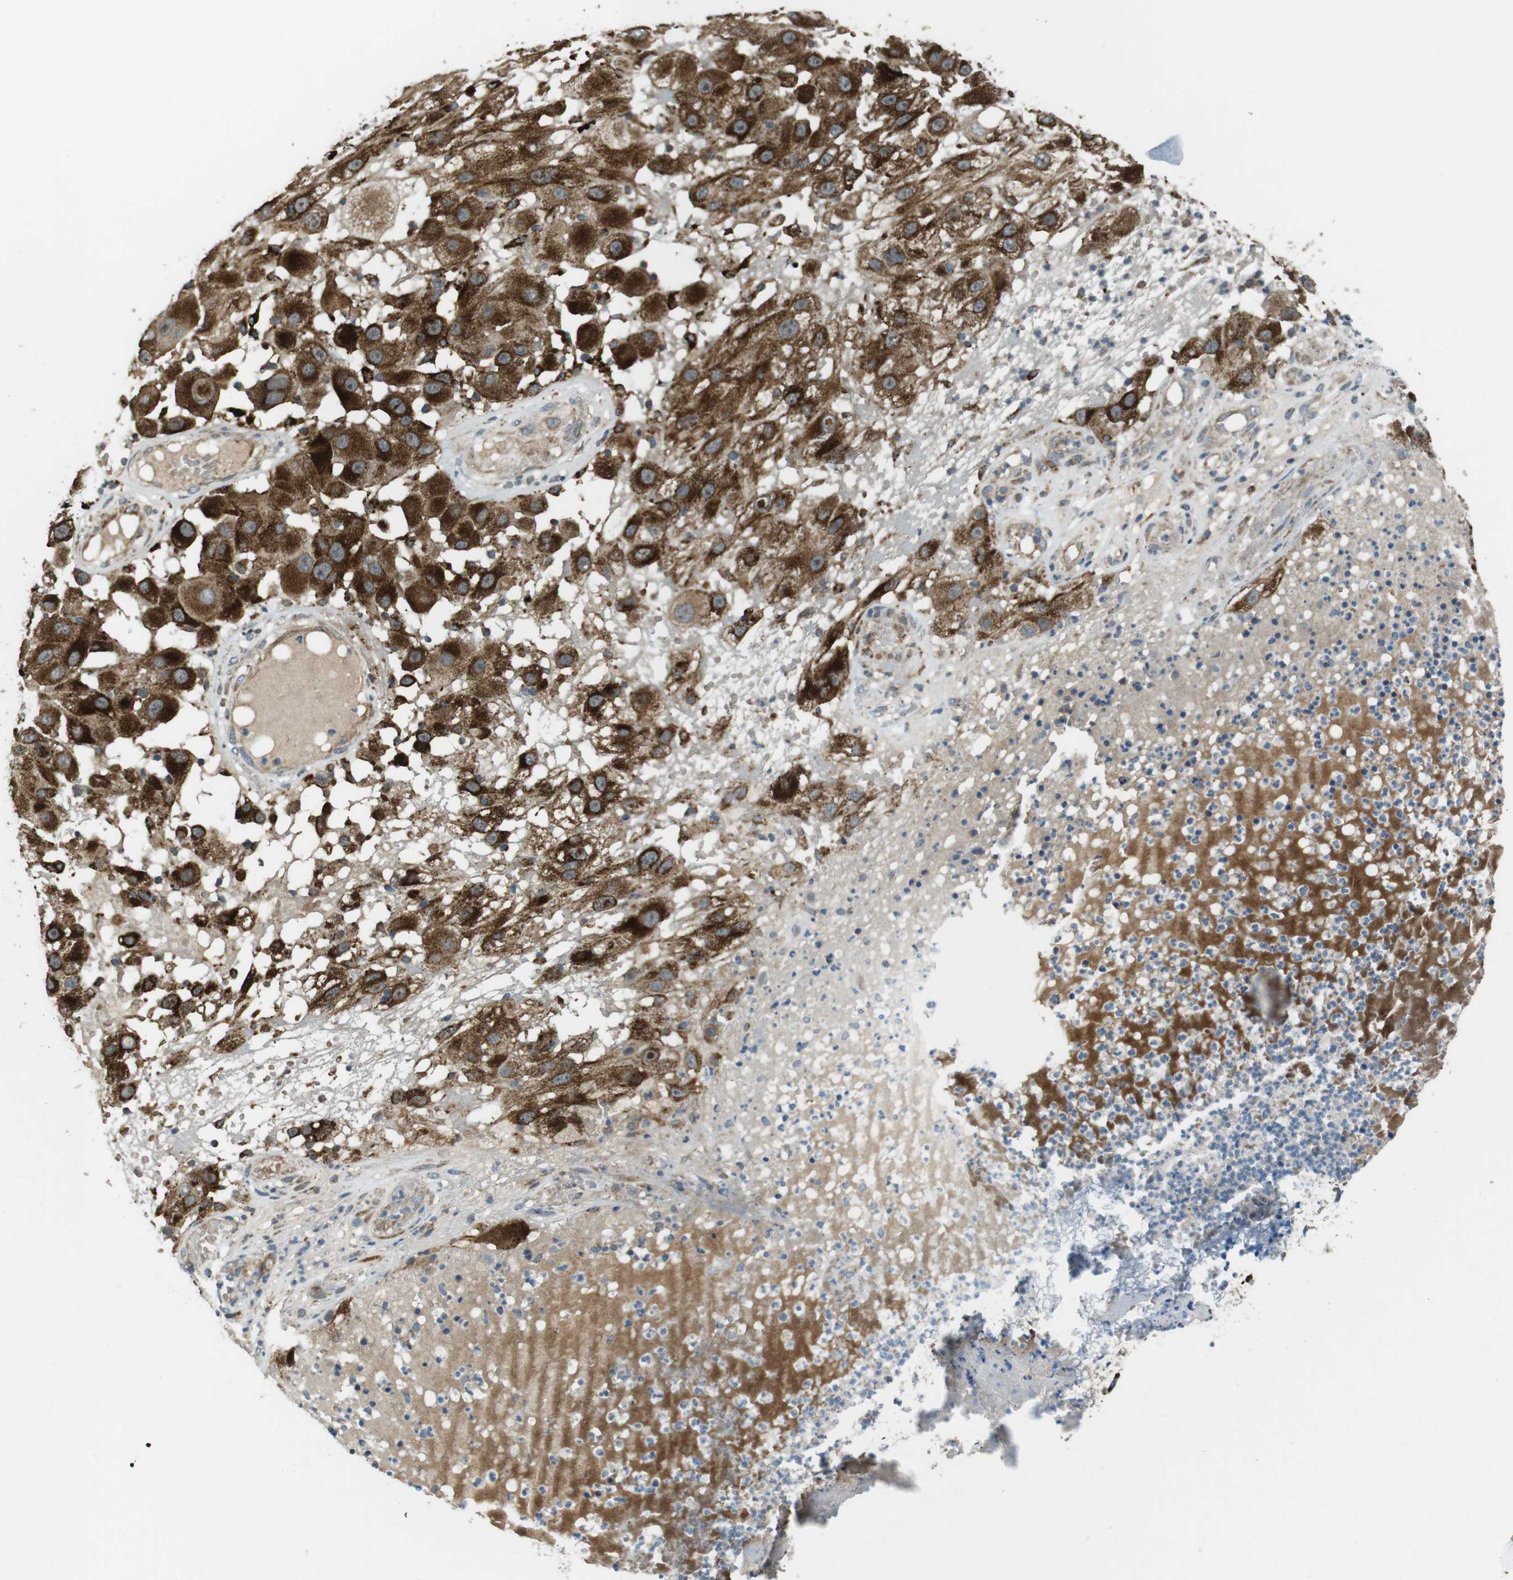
{"staining": {"intensity": "strong", "quantity": ">75%", "location": "cytoplasmic/membranous"}, "tissue": "melanoma", "cell_type": "Tumor cells", "image_type": "cancer", "snomed": [{"axis": "morphology", "description": "Malignant melanoma, NOS"}, {"axis": "topography", "description": "Skin"}], "caption": "Melanoma stained for a protein (brown) demonstrates strong cytoplasmic/membranous positive staining in approximately >75% of tumor cells.", "gene": "IFFO2", "patient": {"sex": "female", "age": 81}}